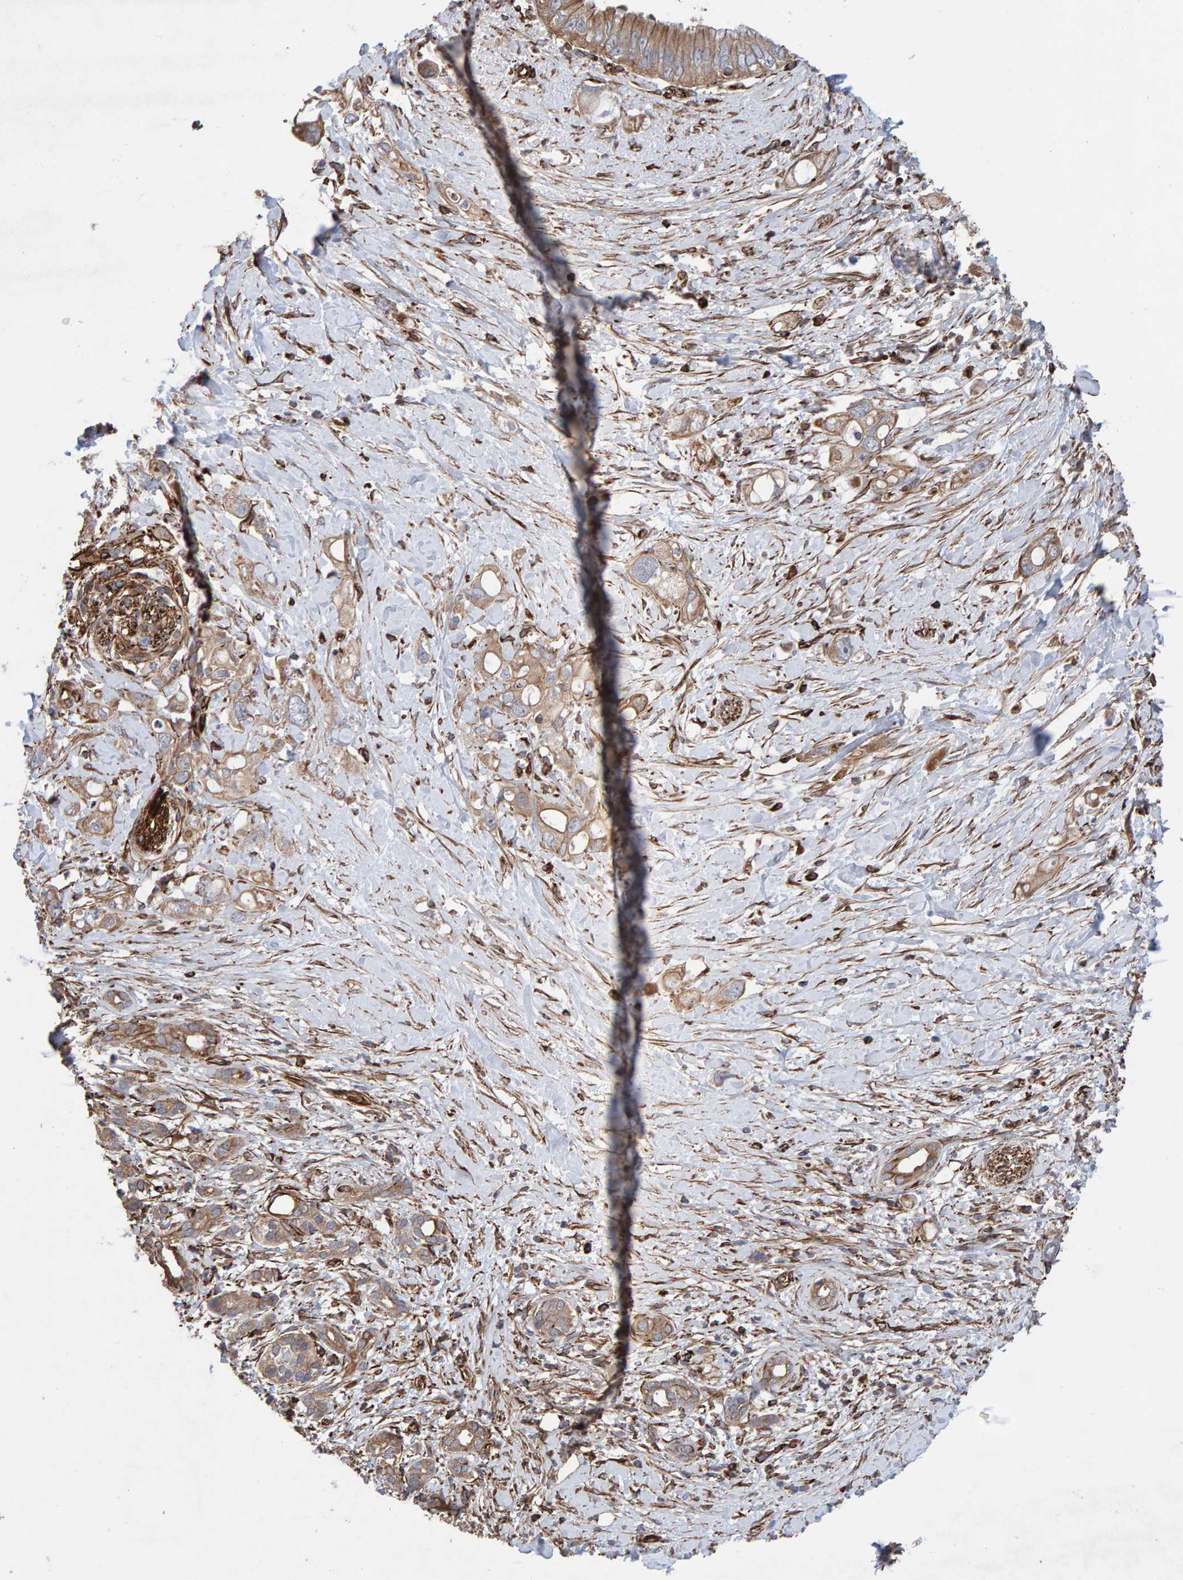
{"staining": {"intensity": "weak", "quantity": ">75%", "location": "cytoplasmic/membranous"}, "tissue": "pancreatic cancer", "cell_type": "Tumor cells", "image_type": "cancer", "snomed": [{"axis": "morphology", "description": "Adenocarcinoma, NOS"}, {"axis": "topography", "description": "Pancreas"}], "caption": "Pancreatic cancer stained with a brown dye exhibits weak cytoplasmic/membranous positive staining in about >75% of tumor cells.", "gene": "ZNF347", "patient": {"sex": "female", "age": 56}}